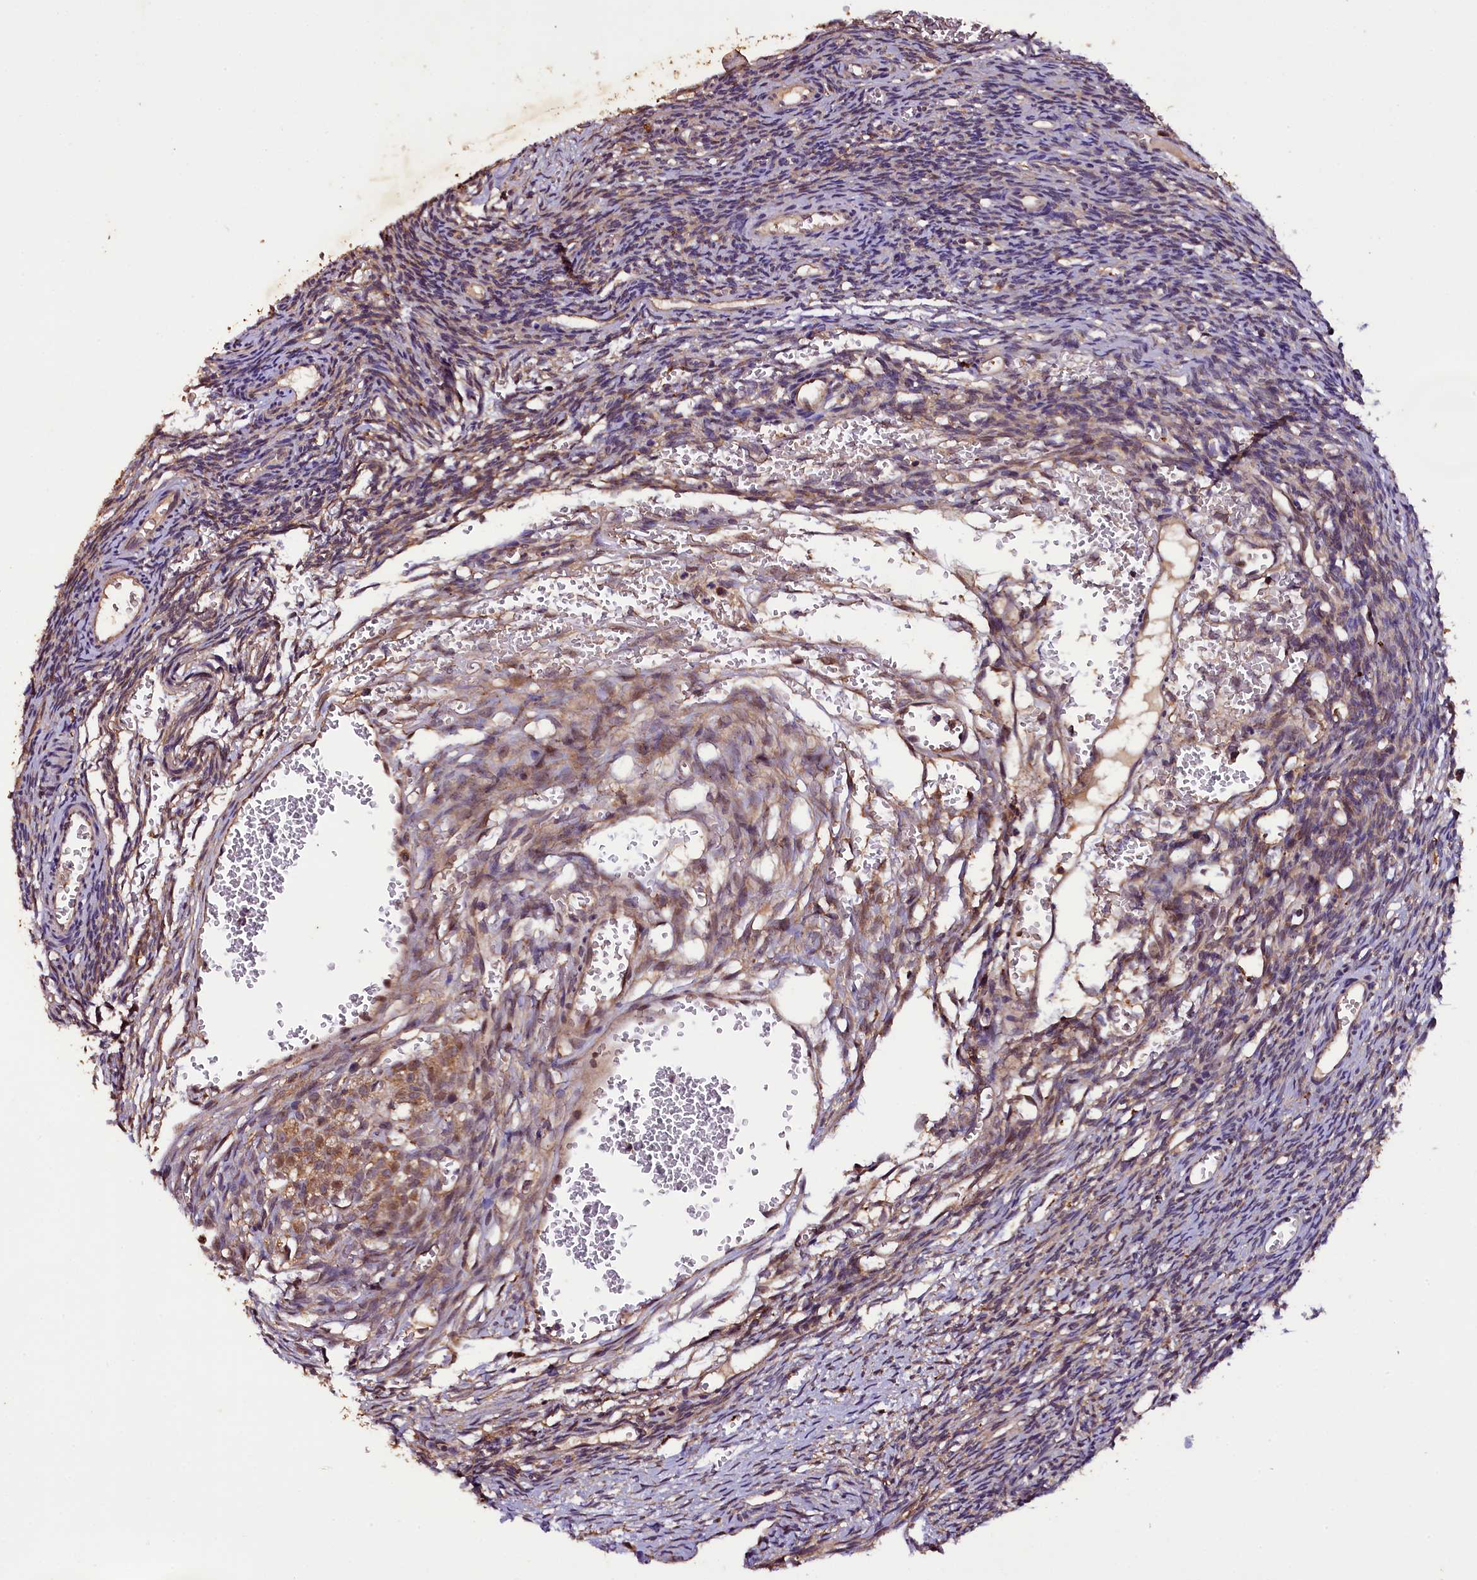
{"staining": {"intensity": "weak", "quantity": "25%-75%", "location": "cytoplasmic/membranous"}, "tissue": "ovary", "cell_type": "Ovarian stroma cells", "image_type": "normal", "snomed": [{"axis": "morphology", "description": "Normal tissue, NOS"}, {"axis": "topography", "description": "Ovary"}], "caption": "Brown immunohistochemical staining in unremarkable ovary demonstrates weak cytoplasmic/membranous staining in approximately 25%-75% of ovarian stroma cells. The staining was performed using DAB, with brown indicating positive protein expression. Nuclei are stained blue with hematoxylin.", "gene": "PLXNB1", "patient": {"sex": "female", "age": 39}}